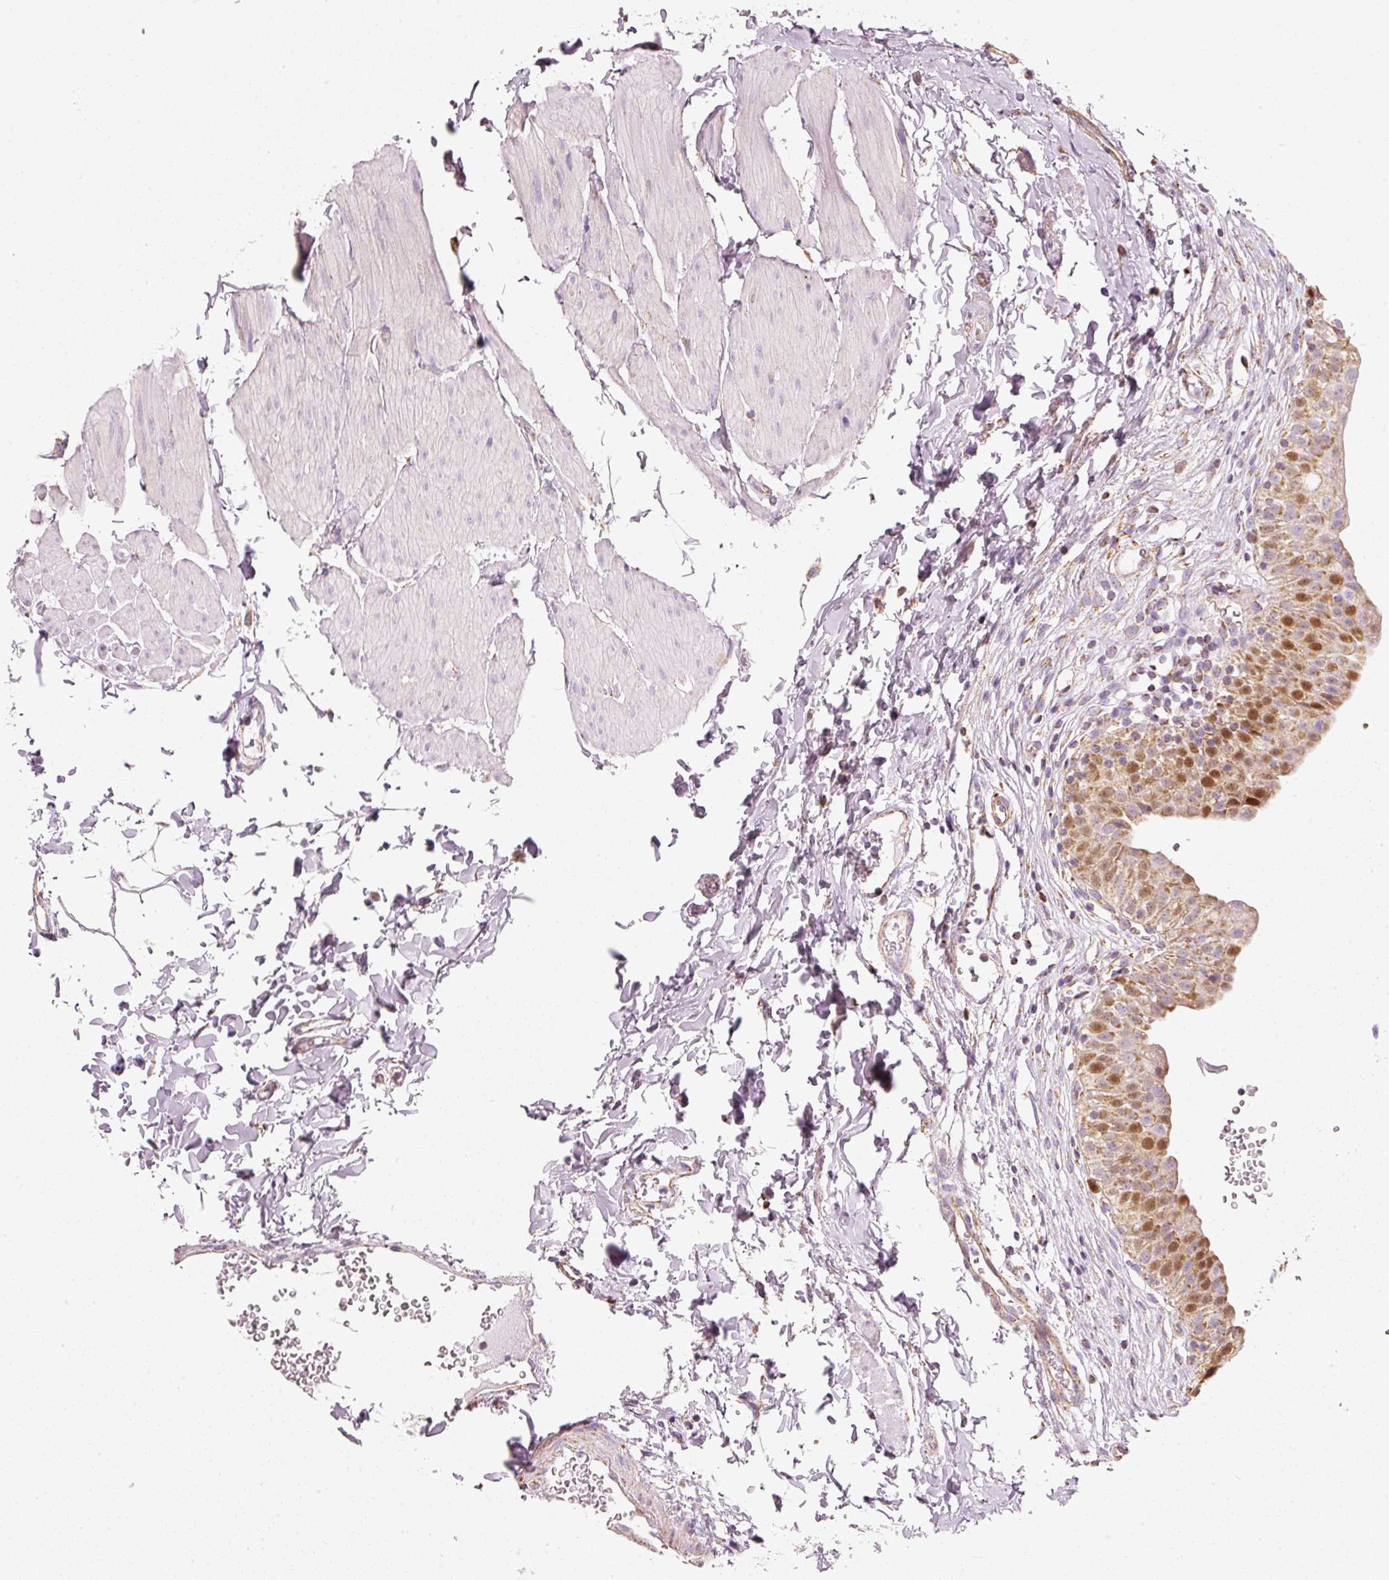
{"staining": {"intensity": "moderate", "quantity": "25%-75%", "location": "cytoplasmic/membranous,nuclear"}, "tissue": "urinary bladder", "cell_type": "Urothelial cells", "image_type": "normal", "snomed": [{"axis": "morphology", "description": "Normal tissue, NOS"}, {"axis": "topography", "description": "Urinary bladder"}, {"axis": "topography", "description": "Peripheral nerve tissue"}], "caption": "Protein expression analysis of unremarkable urinary bladder reveals moderate cytoplasmic/membranous,nuclear positivity in about 25%-75% of urothelial cells.", "gene": "DUT", "patient": {"sex": "male", "age": 55}}